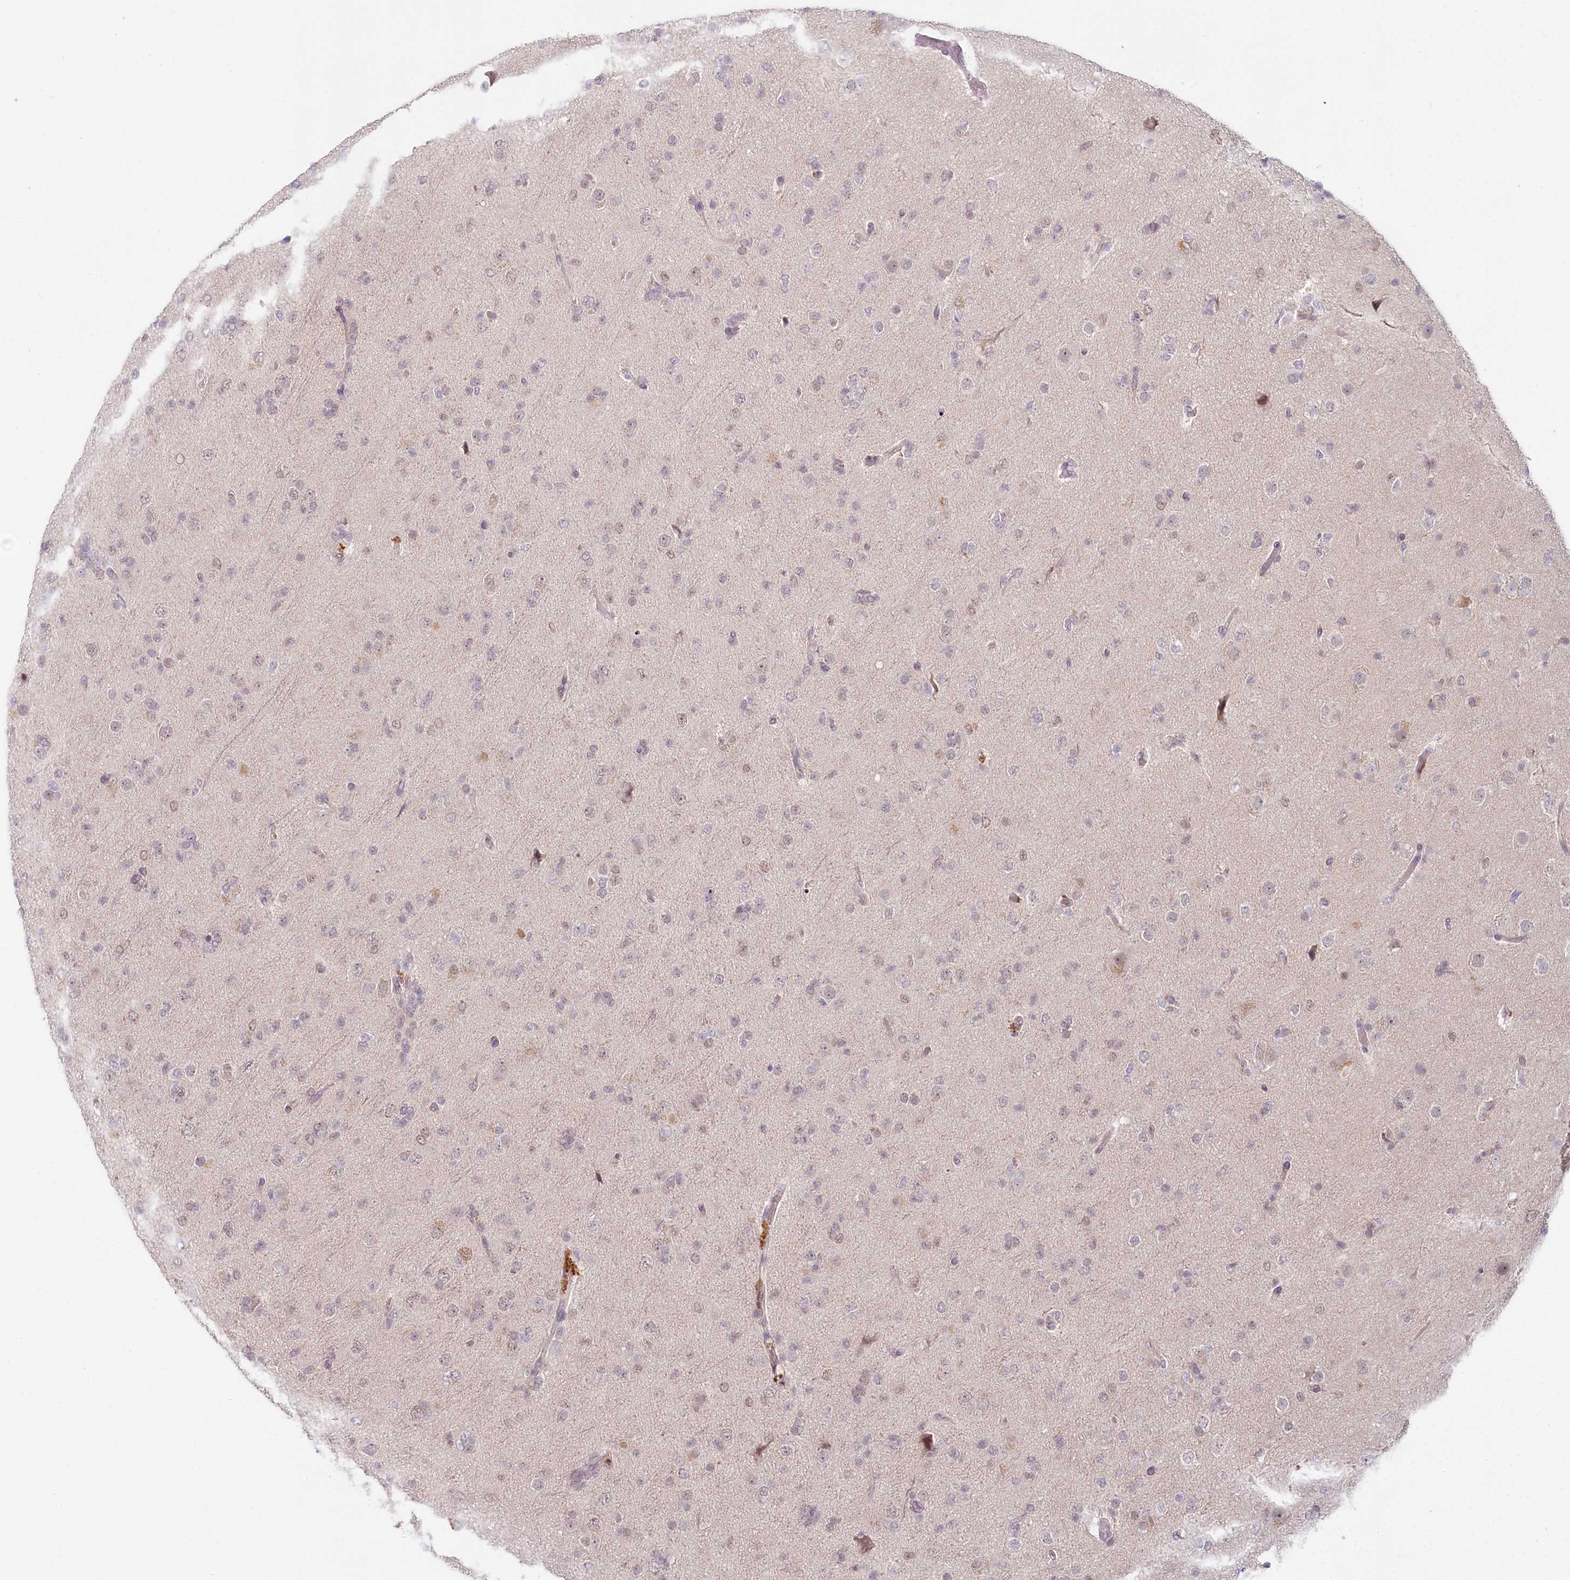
{"staining": {"intensity": "negative", "quantity": "none", "location": "none"}, "tissue": "glioma", "cell_type": "Tumor cells", "image_type": "cancer", "snomed": [{"axis": "morphology", "description": "Glioma, malignant, Low grade"}, {"axis": "topography", "description": "Brain"}], "caption": "A photomicrograph of glioma stained for a protein exhibits no brown staining in tumor cells.", "gene": "AMTN", "patient": {"sex": "male", "age": 65}}